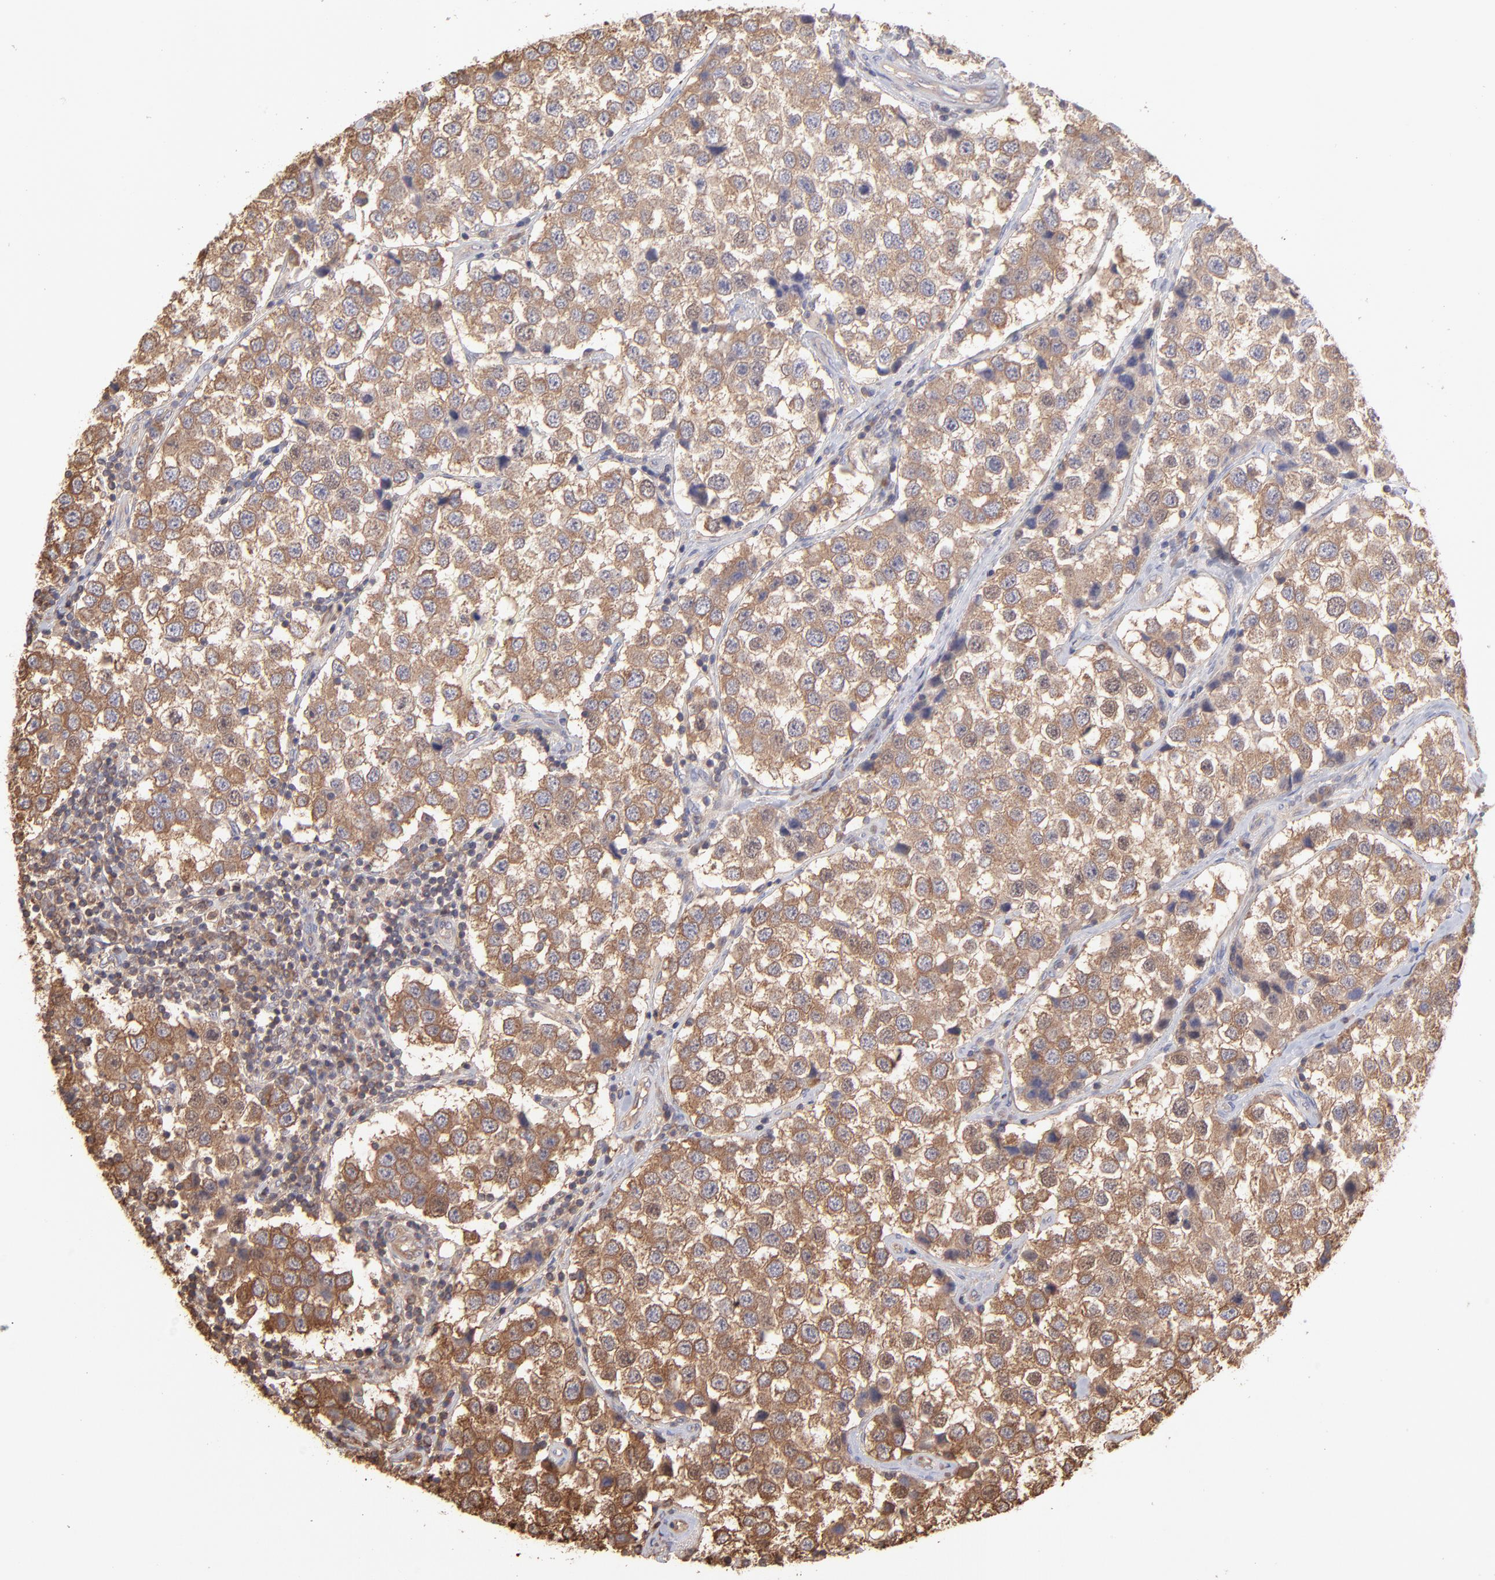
{"staining": {"intensity": "strong", "quantity": ">75%", "location": "cytoplasmic/membranous"}, "tissue": "testis cancer", "cell_type": "Tumor cells", "image_type": "cancer", "snomed": [{"axis": "morphology", "description": "Seminoma, NOS"}, {"axis": "topography", "description": "Testis"}], "caption": "An immunohistochemistry photomicrograph of tumor tissue is shown. Protein staining in brown shows strong cytoplasmic/membranous positivity in testis cancer (seminoma) within tumor cells. Using DAB (brown) and hematoxylin (blue) stains, captured at high magnification using brightfield microscopy.", "gene": "MAP2K2", "patient": {"sex": "male", "age": 39}}